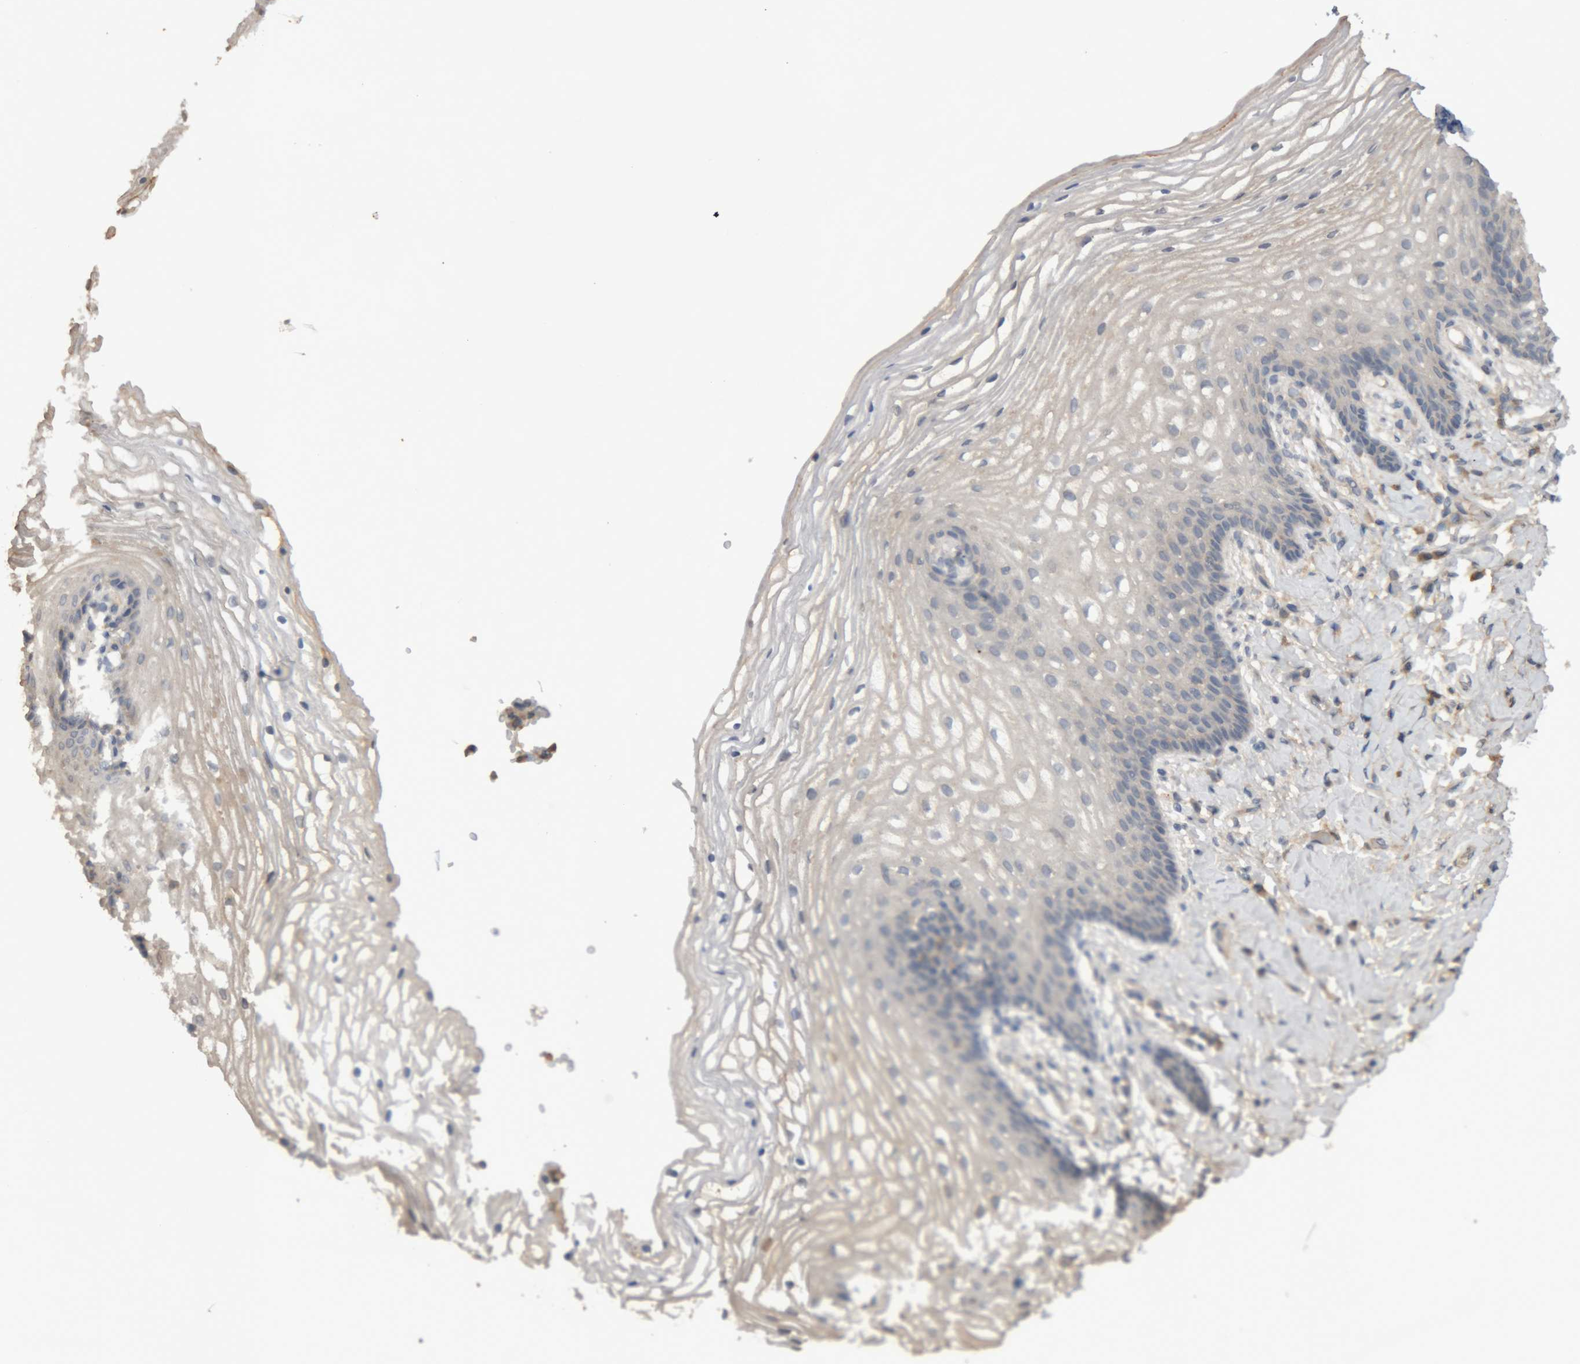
{"staining": {"intensity": "negative", "quantity": "none", "location": "none"}, "tissue": "vagina", "cell_type": "Squamous epithelial cells", "image_type": "normal", "snomed": [{"axis": "morphology", "description": "Normal tissue, NOS"}, {"axis": "topography", "description": "Vagina"}], "caption": "Immunohistochemistry (IHC) of unremarkable human vagina shows no expression in squamous epithelial cells. (Brightfield microscopy of DAB immunohistochemistry at high magnification).", "gene": "TMED7", "patient": {"sex": "female", "age": 60}}